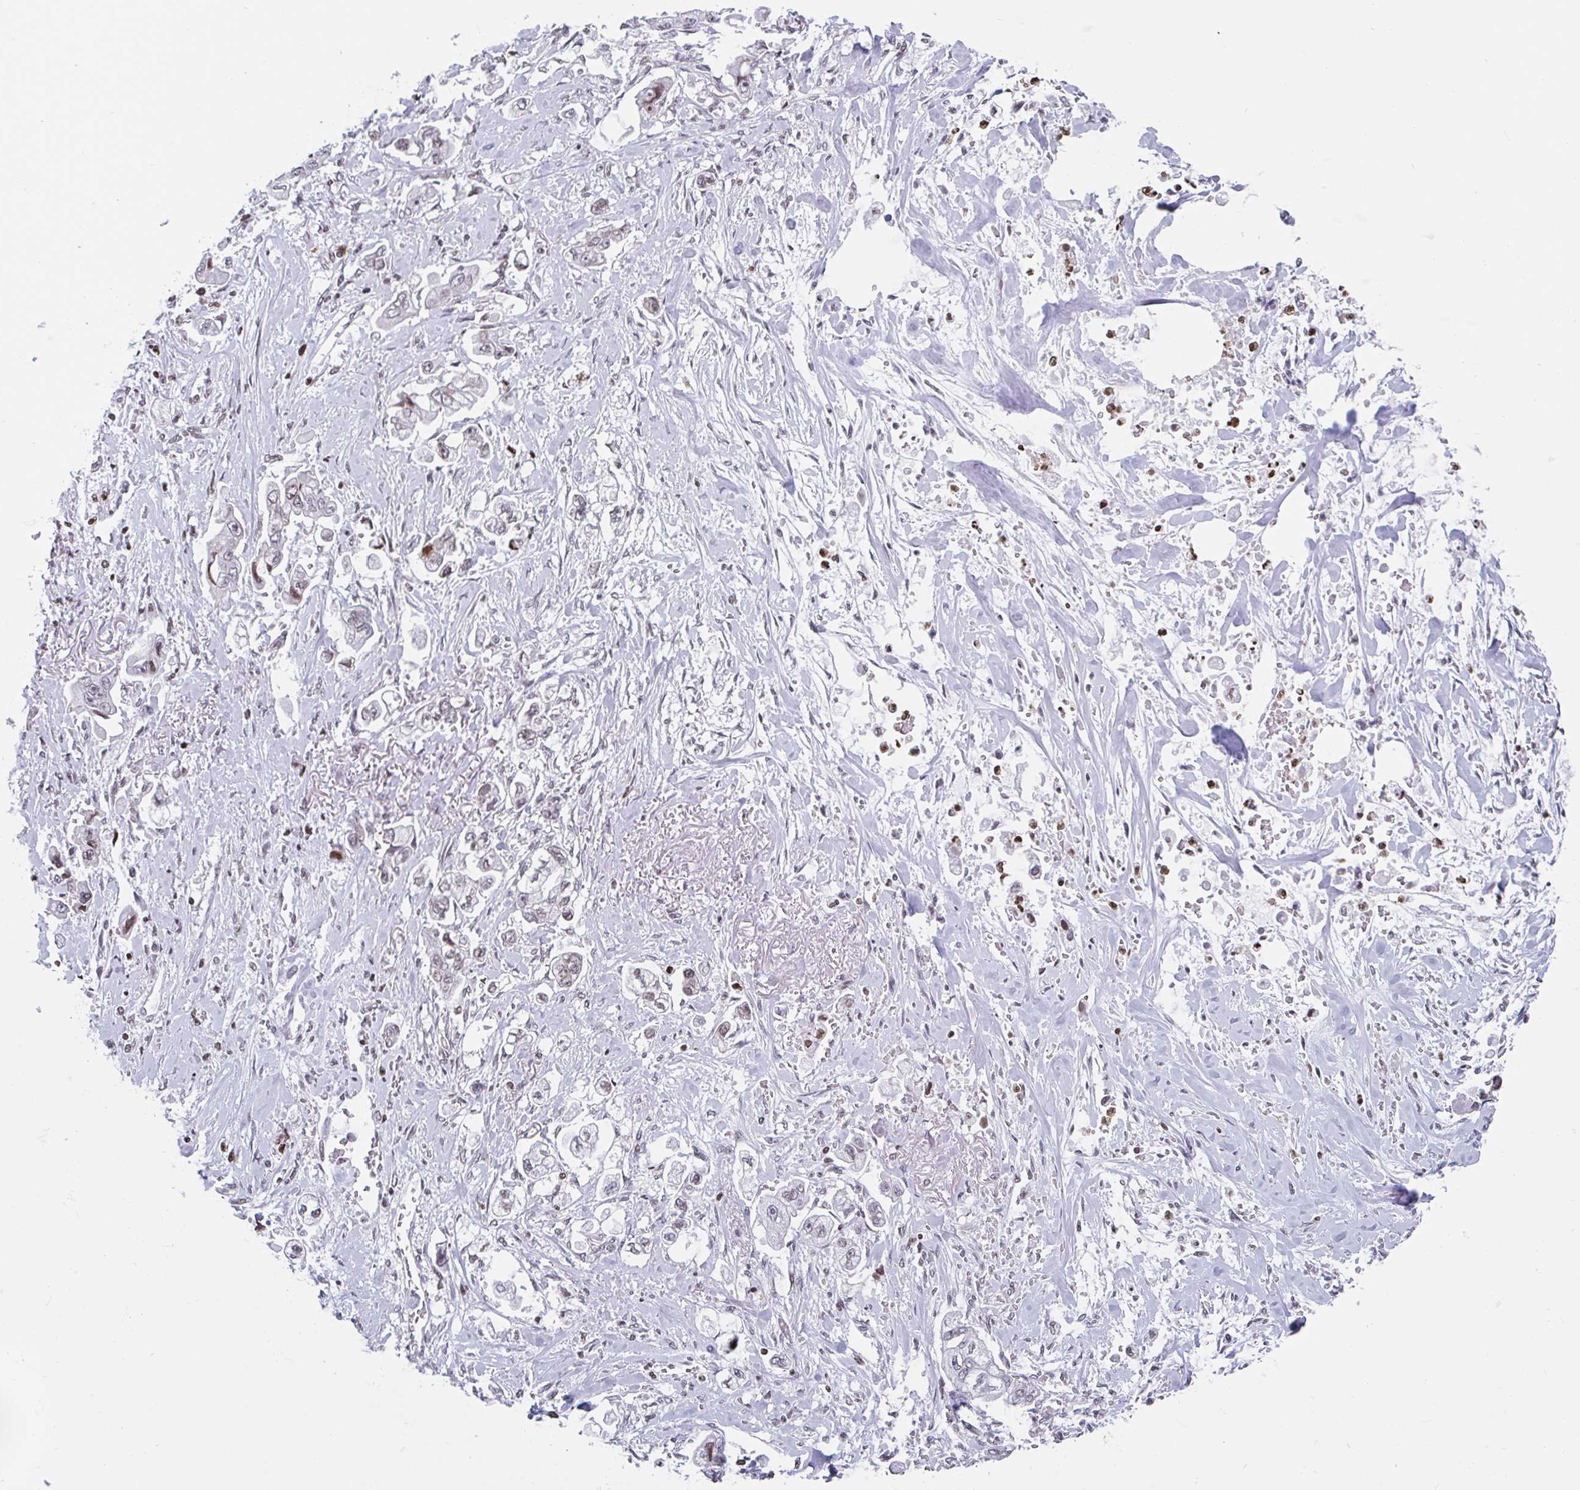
{"staining": {"intensity": "moderate", "quantity": ">75%", "location": "nuclear"}, "tissue": "stomach cancer", "cell_type": "Tumor cells", "image_type": "cancer", "snomed": [{"axis": "morphology", "description": "Adenocarcinoma, NOS"}, {"axis": "topography", "description": "Stomach"}], "caption": "Brown immunohistochemical staining in human stomach cancer (adenocarcinoma) reveals moderate nuclear staining in about >75% of tumor cells.", "gene": "NOL6", "patient": {"sex": "male", "age": 62}}